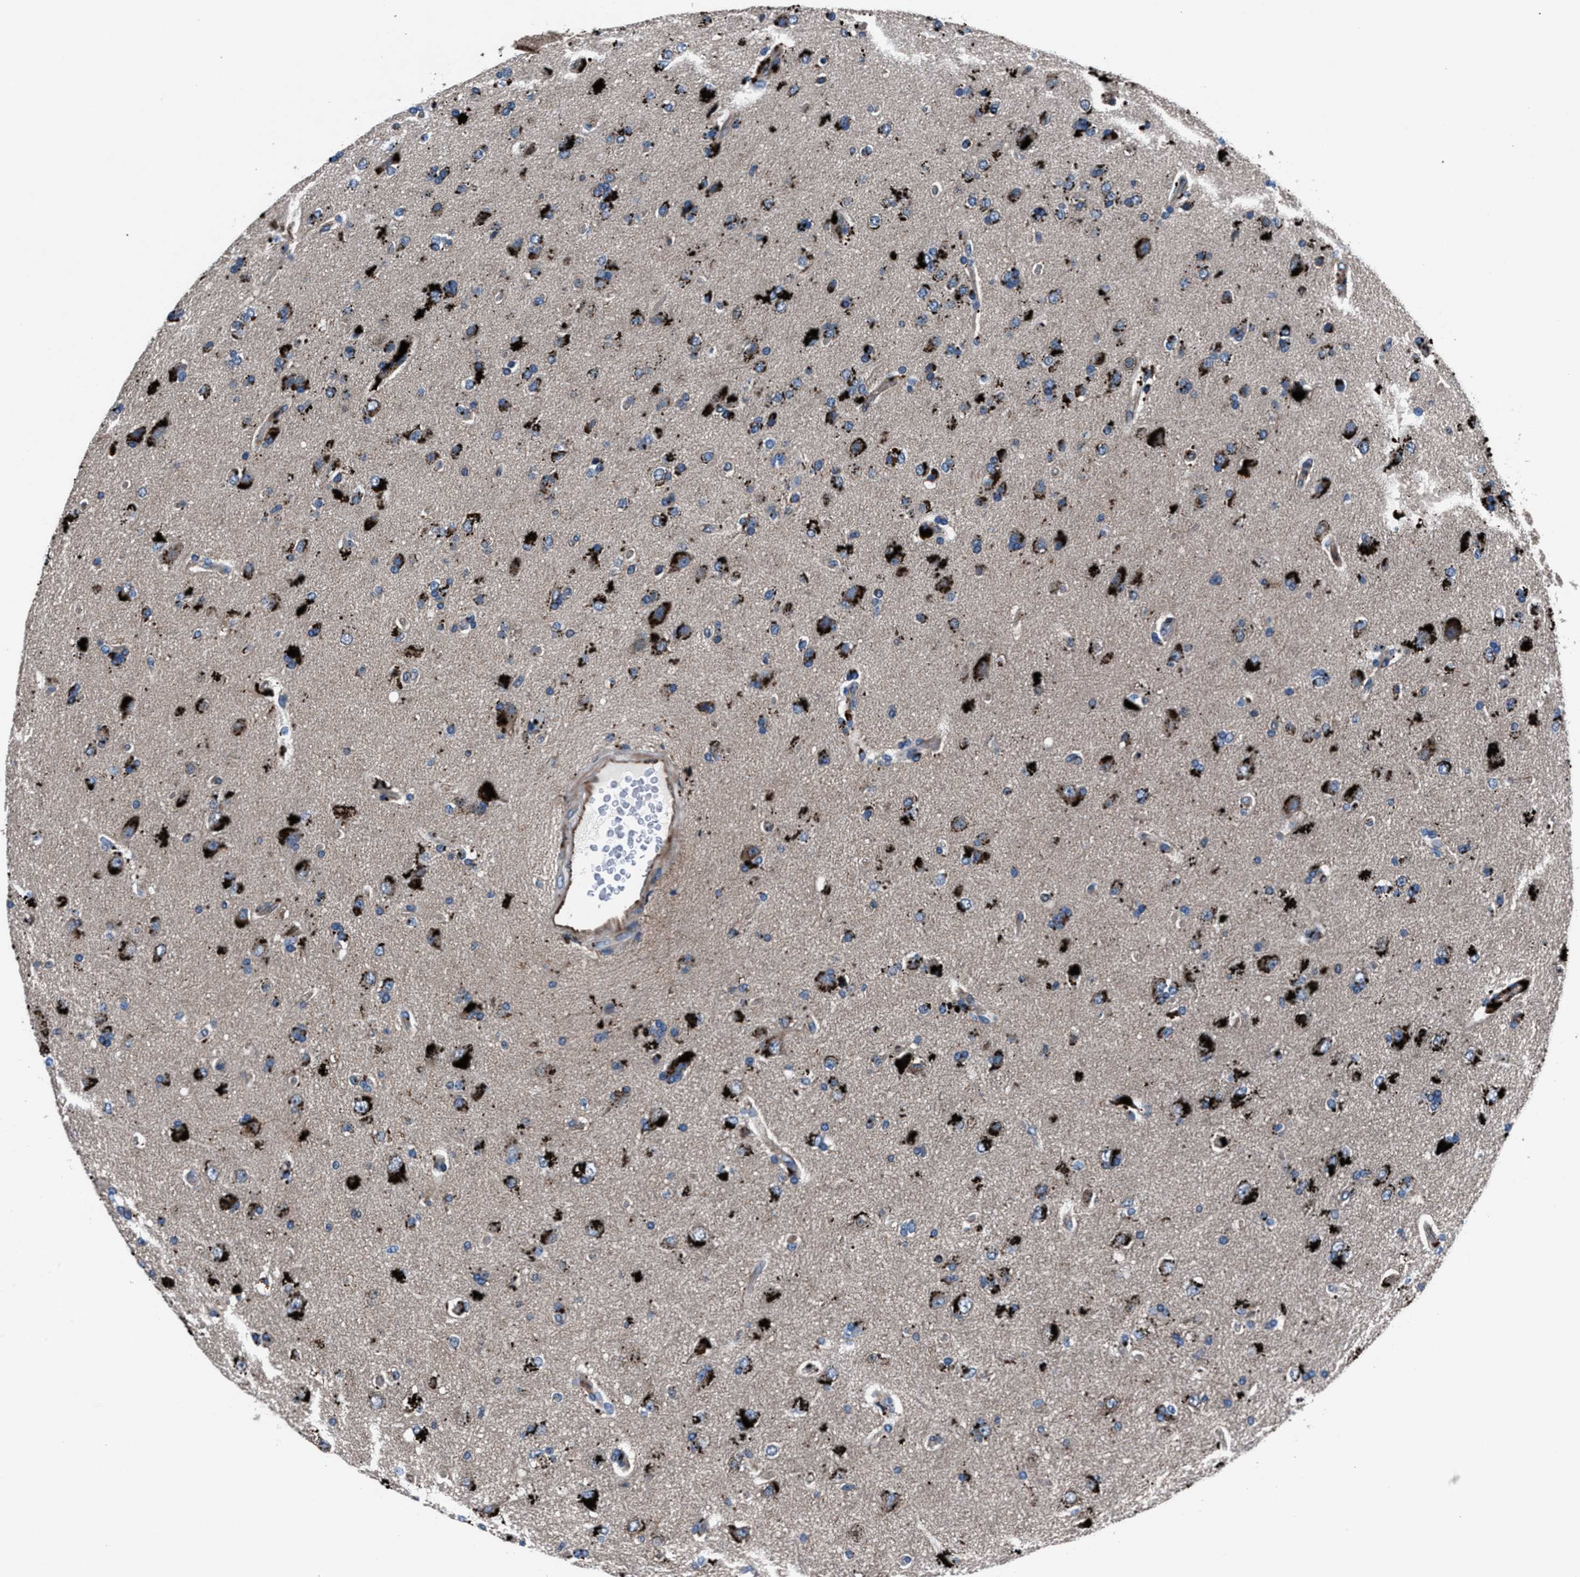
{"staining": {"intensity": "strong", "quantity": "25%-75%", "location": "cytoplasmic/membranous"}, "tissue": "glioma", "cell_type": "Tumor cells", "image_type": "cancer", "snomed": [{"axis": "morphology", "description": "Glioma, malignant, High grade"}, {"axis": "topography", "description": "Brain"}], "caption": "The histopathology image shows a brown stain indicating the presence of a protein in the cytoplasmic/membranous of tumor cells in malignant high-grade glioma. (Brightfield microscopy of DAB IHC at high magnification).", "gene": "MFSD11", "patient": {"sex": "male", "age": 72}}